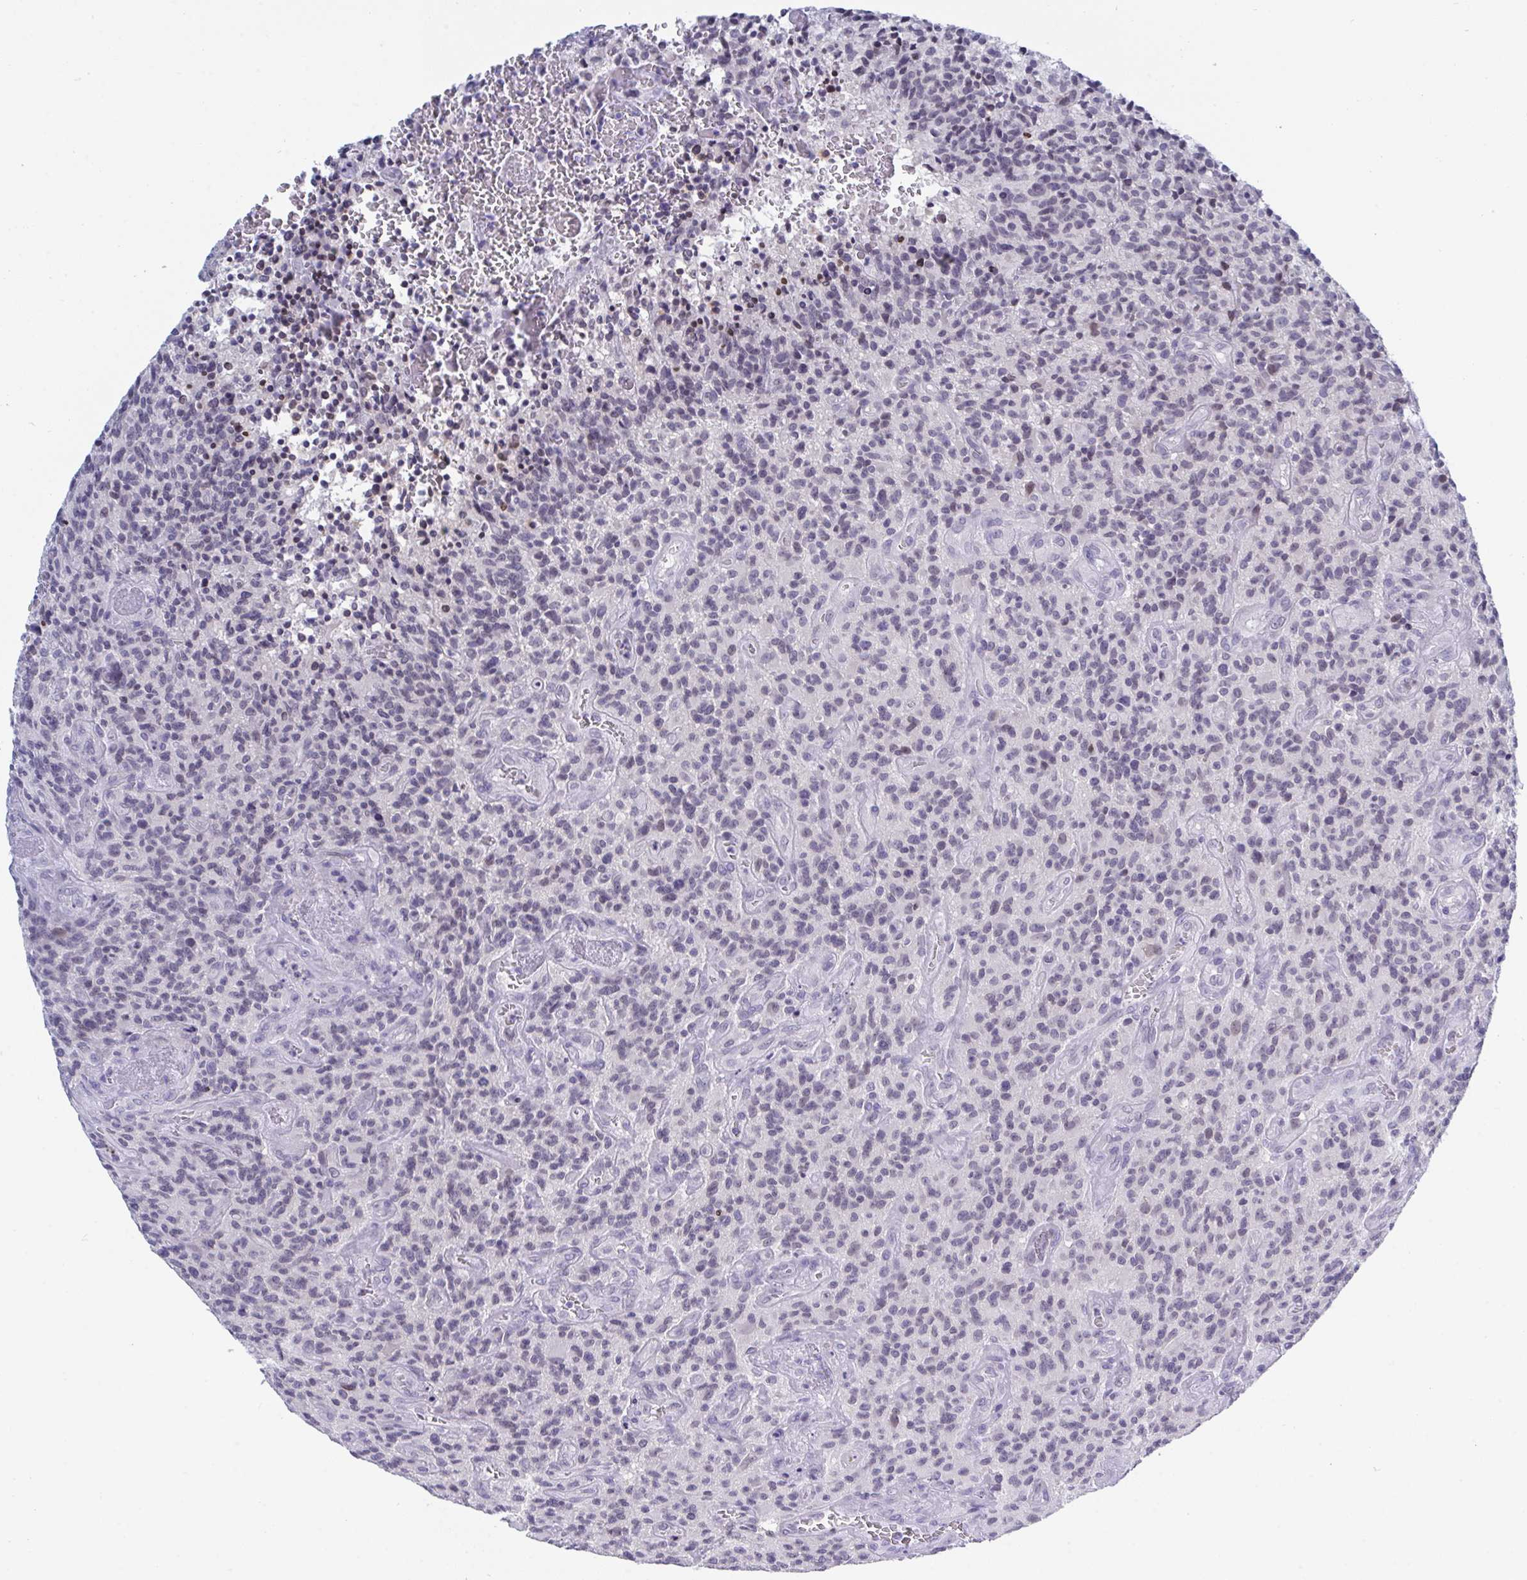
{"staining": {"intensity": "weak", "quantity": "25%-75%", "location": "nuclear"}, "tissue": "glioma", "cell_type": "Tumor cells", "image_type": "cancer", "snomed": [{"axis": "morphology", "description": "Glioma, malignant, High grade"}, {"axis": "topography", "description": "Brain"}], "caption": "Protein analysis of glioma tissue exhibits weak nuclear positivity in about 25%-75% of tumor cells.", "gene": "BMAL2", "patient": {"sex": "male", "age": 76}}